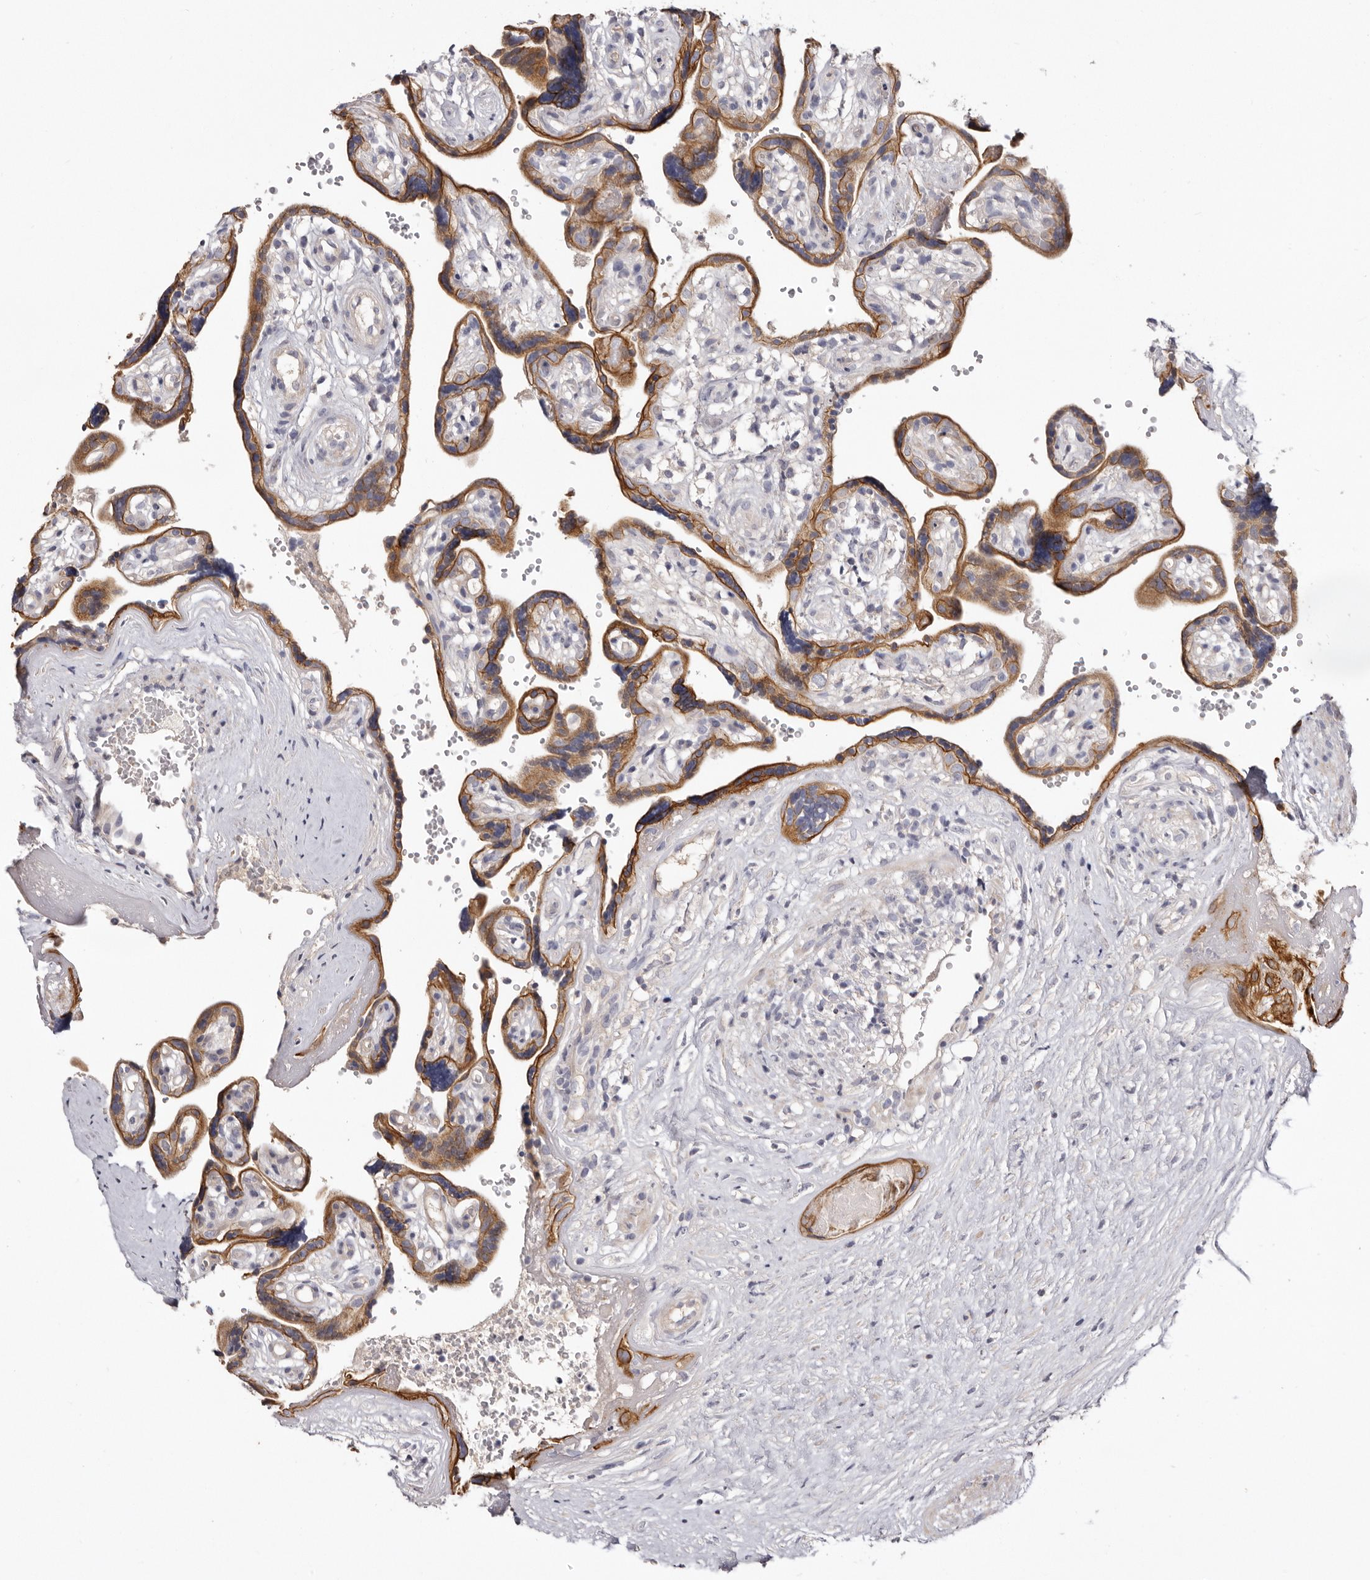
{"staining": {"intensity": "strong", "quantity": "25%-75%", "location": "cytoplasmic/membranous"}, "tissue": "placenta", "cell_type": "Decidual cells", "image_type": "normal", "snomed": [{"axis": "morphology", "description": "Normal tissue, NOS"}, {"axis": "topography", "description": "Placenta"}], "caption": "The histopathology image reveals a brown stain indicating the presence of a protein in the cytoplasmic/membranous of decidual cells in placenta. (DAB IHC with brightfield microscopy, high magnification).", "gene": "STK16", "patient": {"sex": "female", "age": 30}}